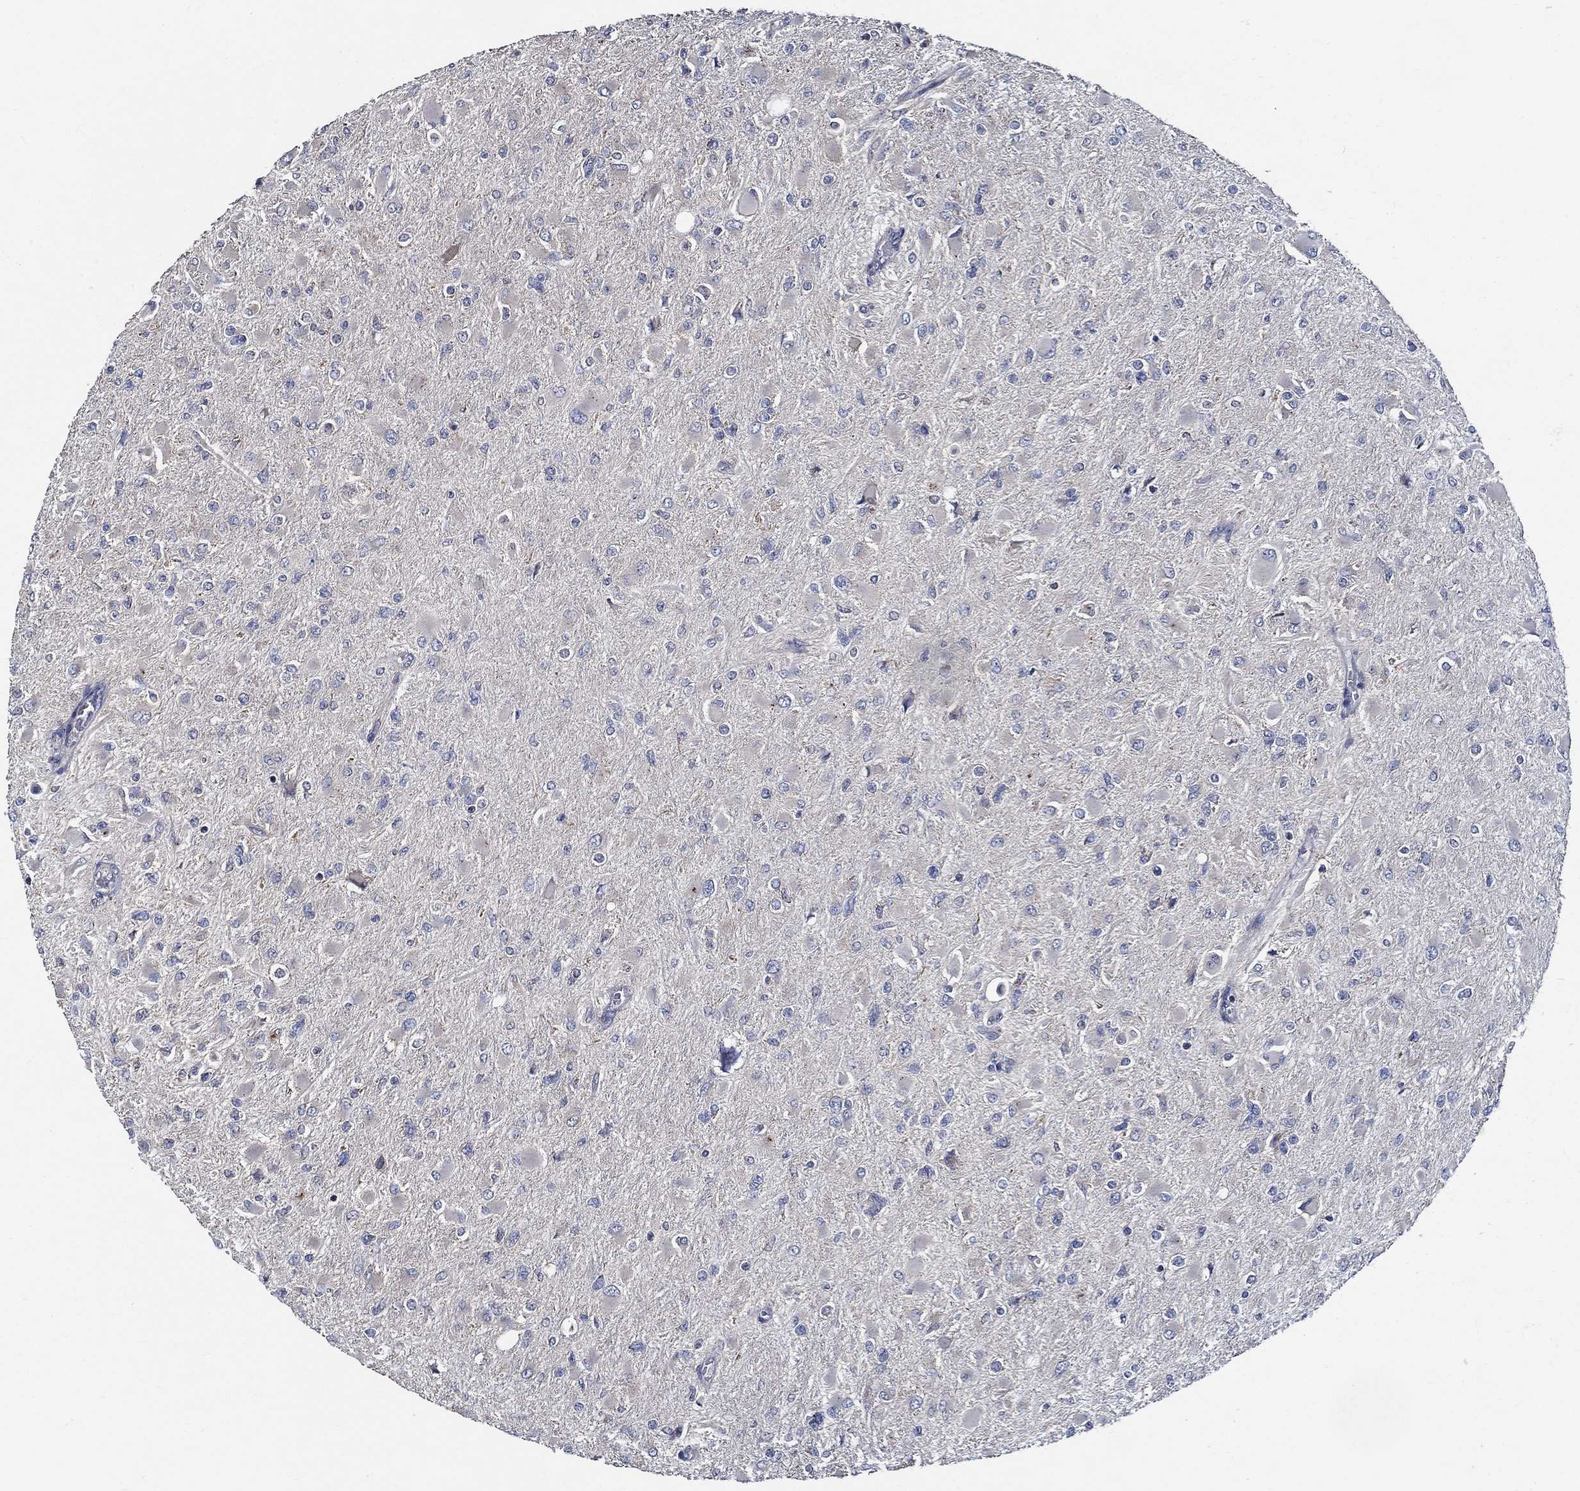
{"staining": {"intensity": "negative", "quantity": "none", "location": "none"}, "tissue": "glioma", "cell_type": "Tumor cells", "image_type": "cancer", "snomed": [{"axis": "morphology", "description": "Glioma, malignant, High grade"}, {"axis": "topography", "description": "Cerebral cortex"}], "caption": "There is no significant staining in tumor cells of glioma.", "gene": "WDR53", "patient": {"sex": "female", "age": 36}}